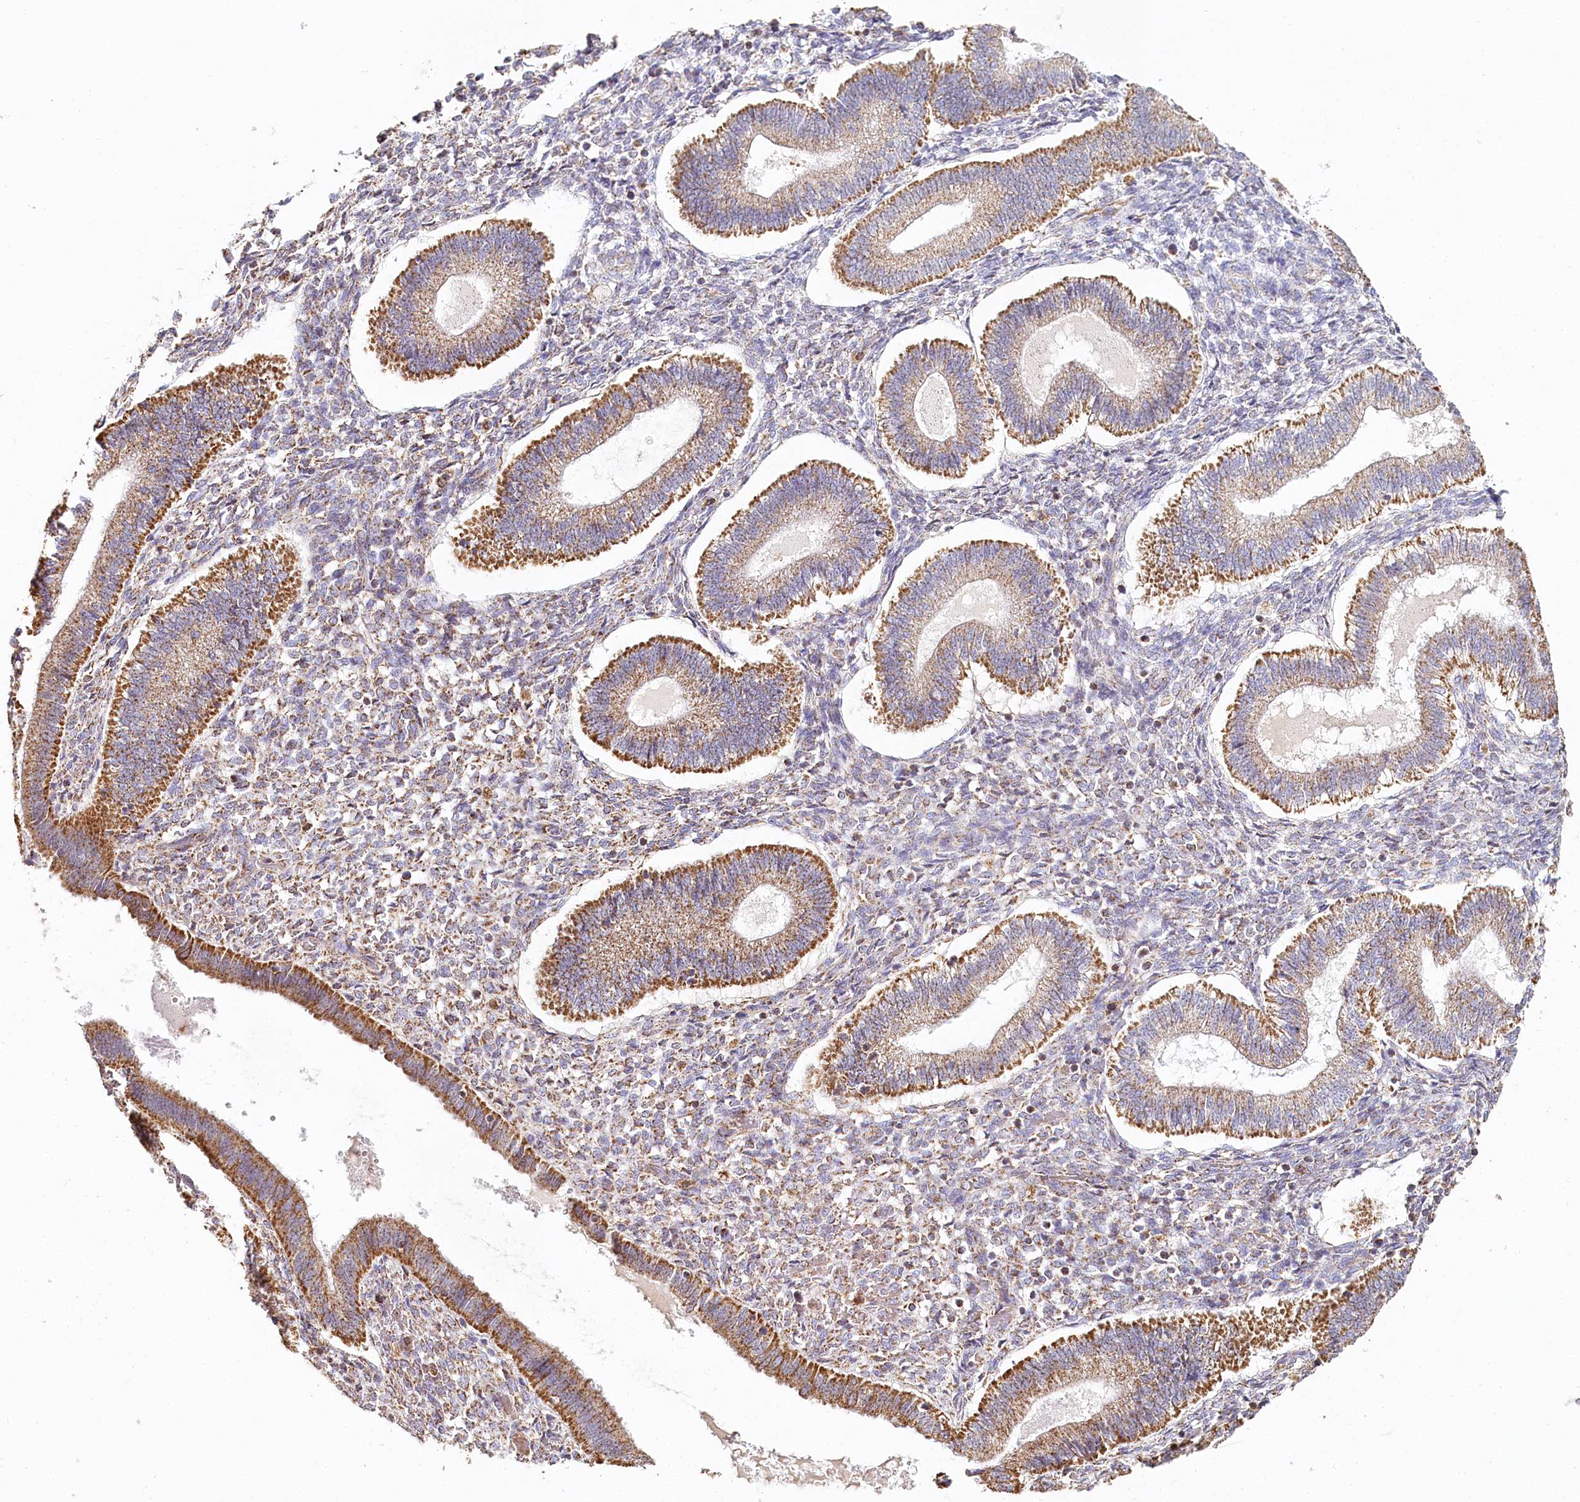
{"staining": {"intensity": "negative", "quantity": "none", "location": "none"}, "tissue": "endometrium", "cell_type": "Cells in endometrial stroma", "image_type": "normal", "snomed": [{"axis": "morphology", "description": "Normal tissue, NOS"}, {"axis": "topography", "description": "Endometrium"}], "caption": "Cells in endometrial stroma show no significant protein positivity in unremarkable endometrium.", "gene": "MMP25", "patient": {"sex": "female", "age": 25}}